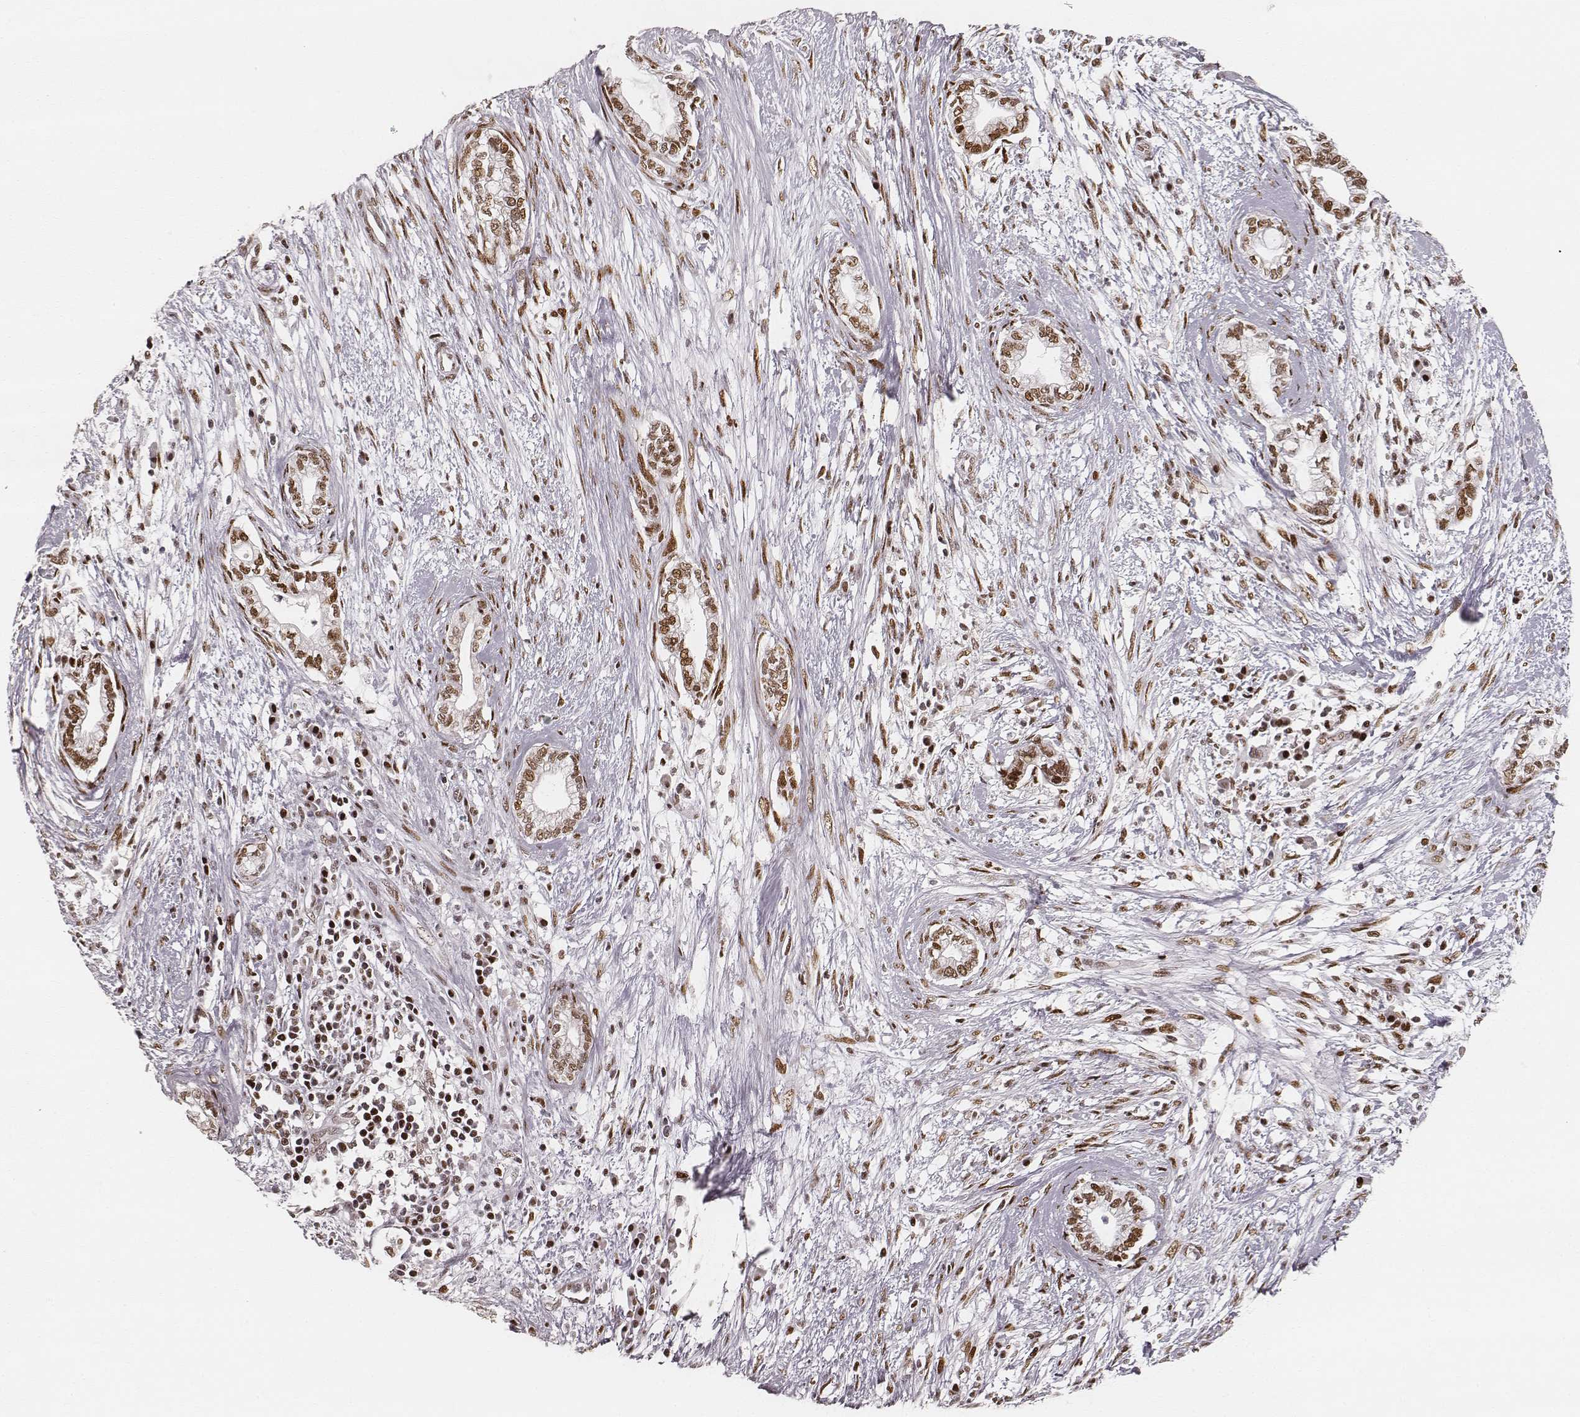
{"staining": {"intensity": "moderate", "quantity": ">75%", "location": "nuclear"}, "tissue": "cervical cancer", "cell_type": "Tumor cells", "image_type": "cancer", "snomed": [{"axis": "morphology", "description": "Adenocarcinoma, NOS"}, {"axis": "topography", "description": "Cervix"}], "caption": "Human cervical cancer stained for a protein (brown) exhibits moderate nuclear positive positivity in approximately >75% of tumor cells.", "gene": "HNRNPC", "patient": {"sex": "female", "age": 62}}